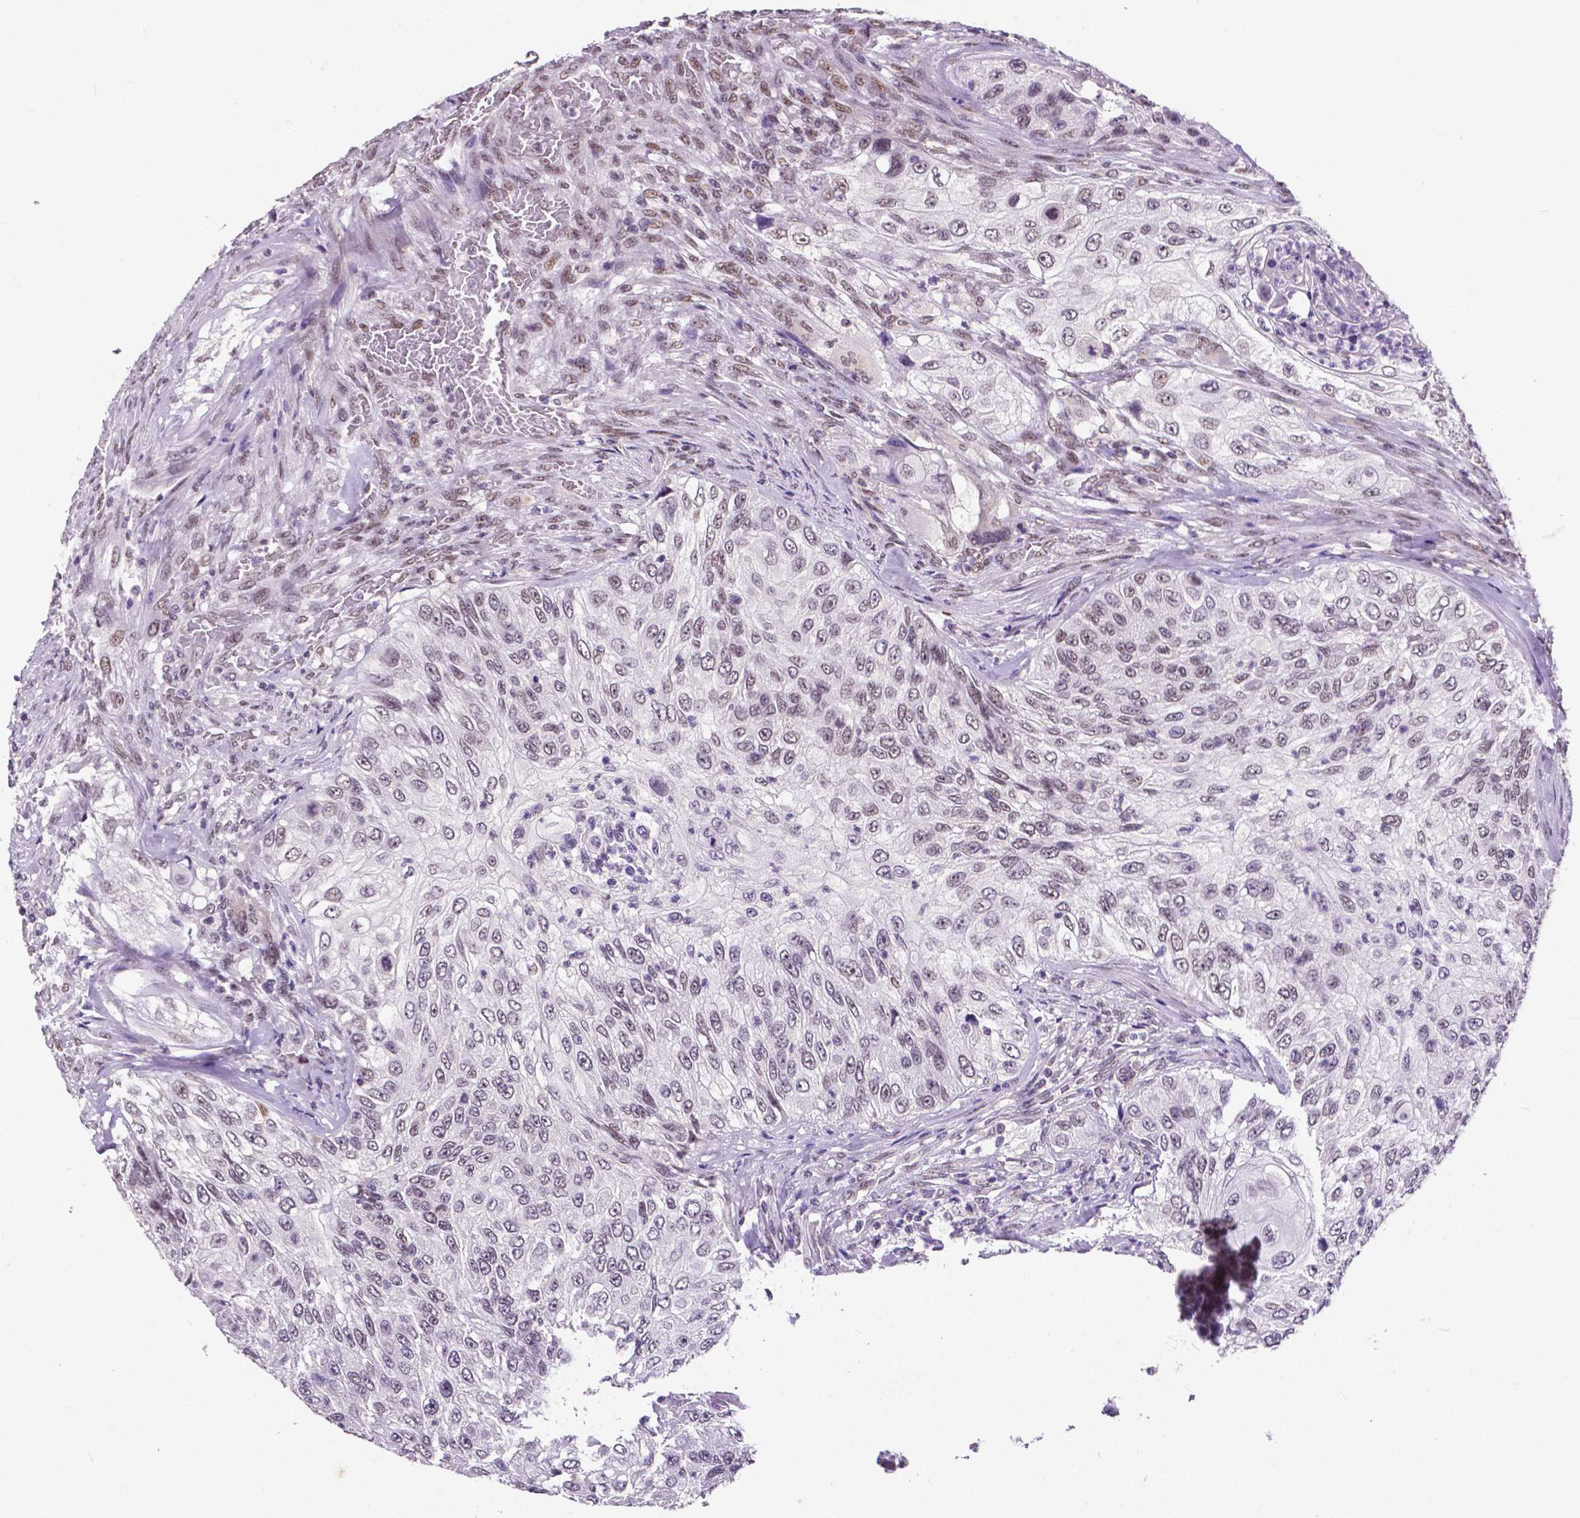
{"staining": {"intensity": "weak", "quantity": "<25%", "location": "nuclear"}, "tissue": "urothelial cancer", "cell_type": "Tumor cells", "image_type": "cancer", "snomed": [{"axis": "morphology", "description": "Urothelial carcinoma, High grade"}, {"axis": "topography", "description": "Urinary bladder"}], "caption": "A histopathology image of human urothelial cancer is negative for staining in tumor cells.", "gene": "ATRX", "patient": {"sex": "female", "age": 60}}